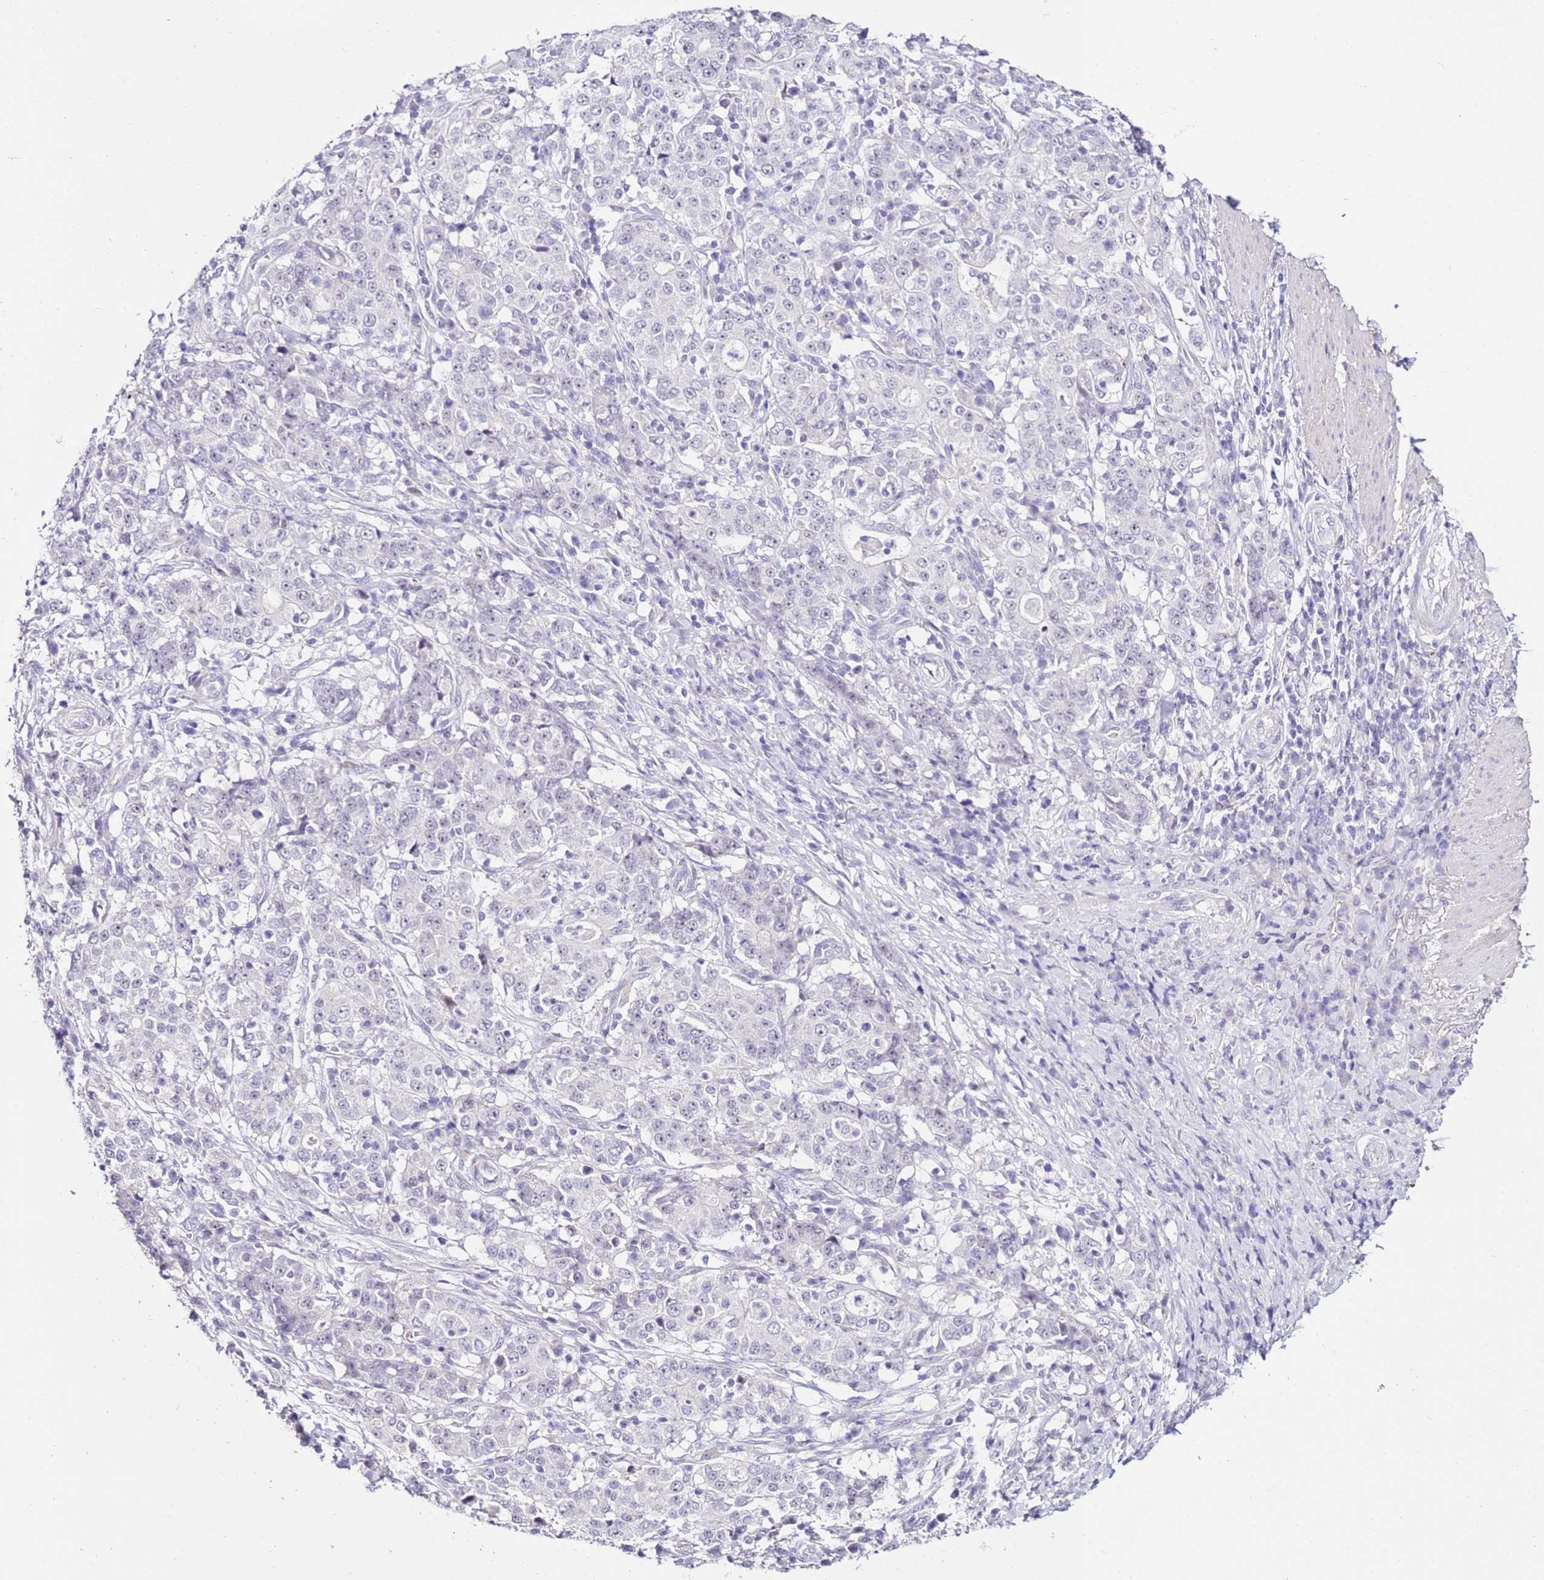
{"staining": {"intensity": "negative", "quantity": "none", "location": "none"}, "tissue": "stomach cancer", "cell_type": "Tumor cells", "image_type": "cancer", "snomed": [{"axis": "morphology", "description": "Normal tissue, NOS"}, {"axis": "morphology", "description": "Adenocarcinoma, NOS"}, {"axis": "topography", "description": "Stomach, upper"}, {"axis": "topography", "description": "Stomach"}], "caption": "An immunohistochemistry (IHC) micrograph of stomach adenocarcinoma is shown. There is no staining in tumor cells of stomach adenocarcinoma.", "gene": "HGD", "patient": {"sex": "male", "age": 59}}